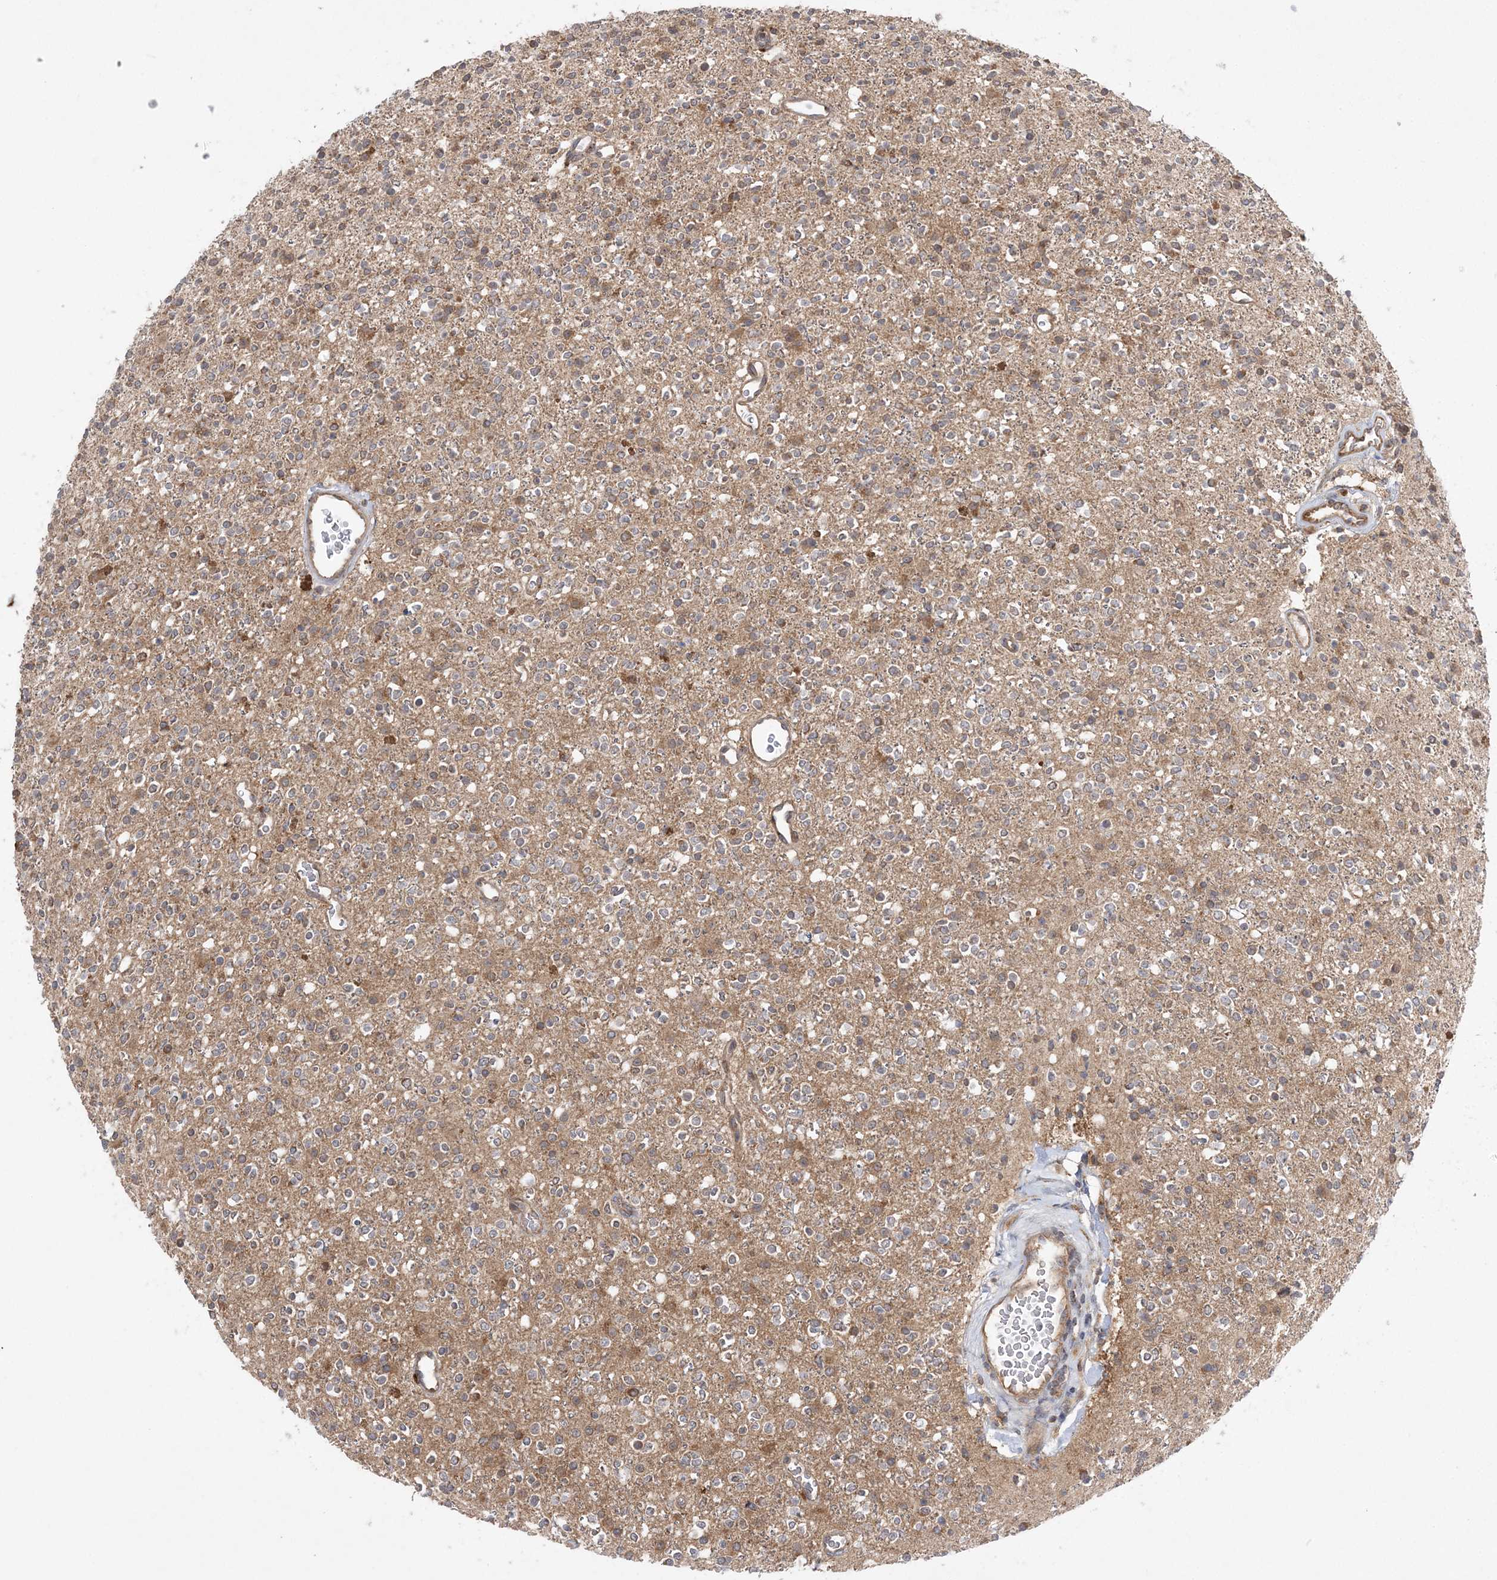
{"staining": {"intensity": "negative", "quantity": "none", "location": "none"}, "tissue": "glioma", "cell_type": "Tumor cells", "image_type": "cancer", "snomed": [{"axis": "morphology", "description": "Glioma, malignant, High grade"}, {"axis": "topography", "description": "Brain"}], "caption": "Immunohistochemical staining of human glioma shows no significant positivity in tumor cells.", "gene": "MMADHC", "patient": {"sex": "male", "age": 34}}